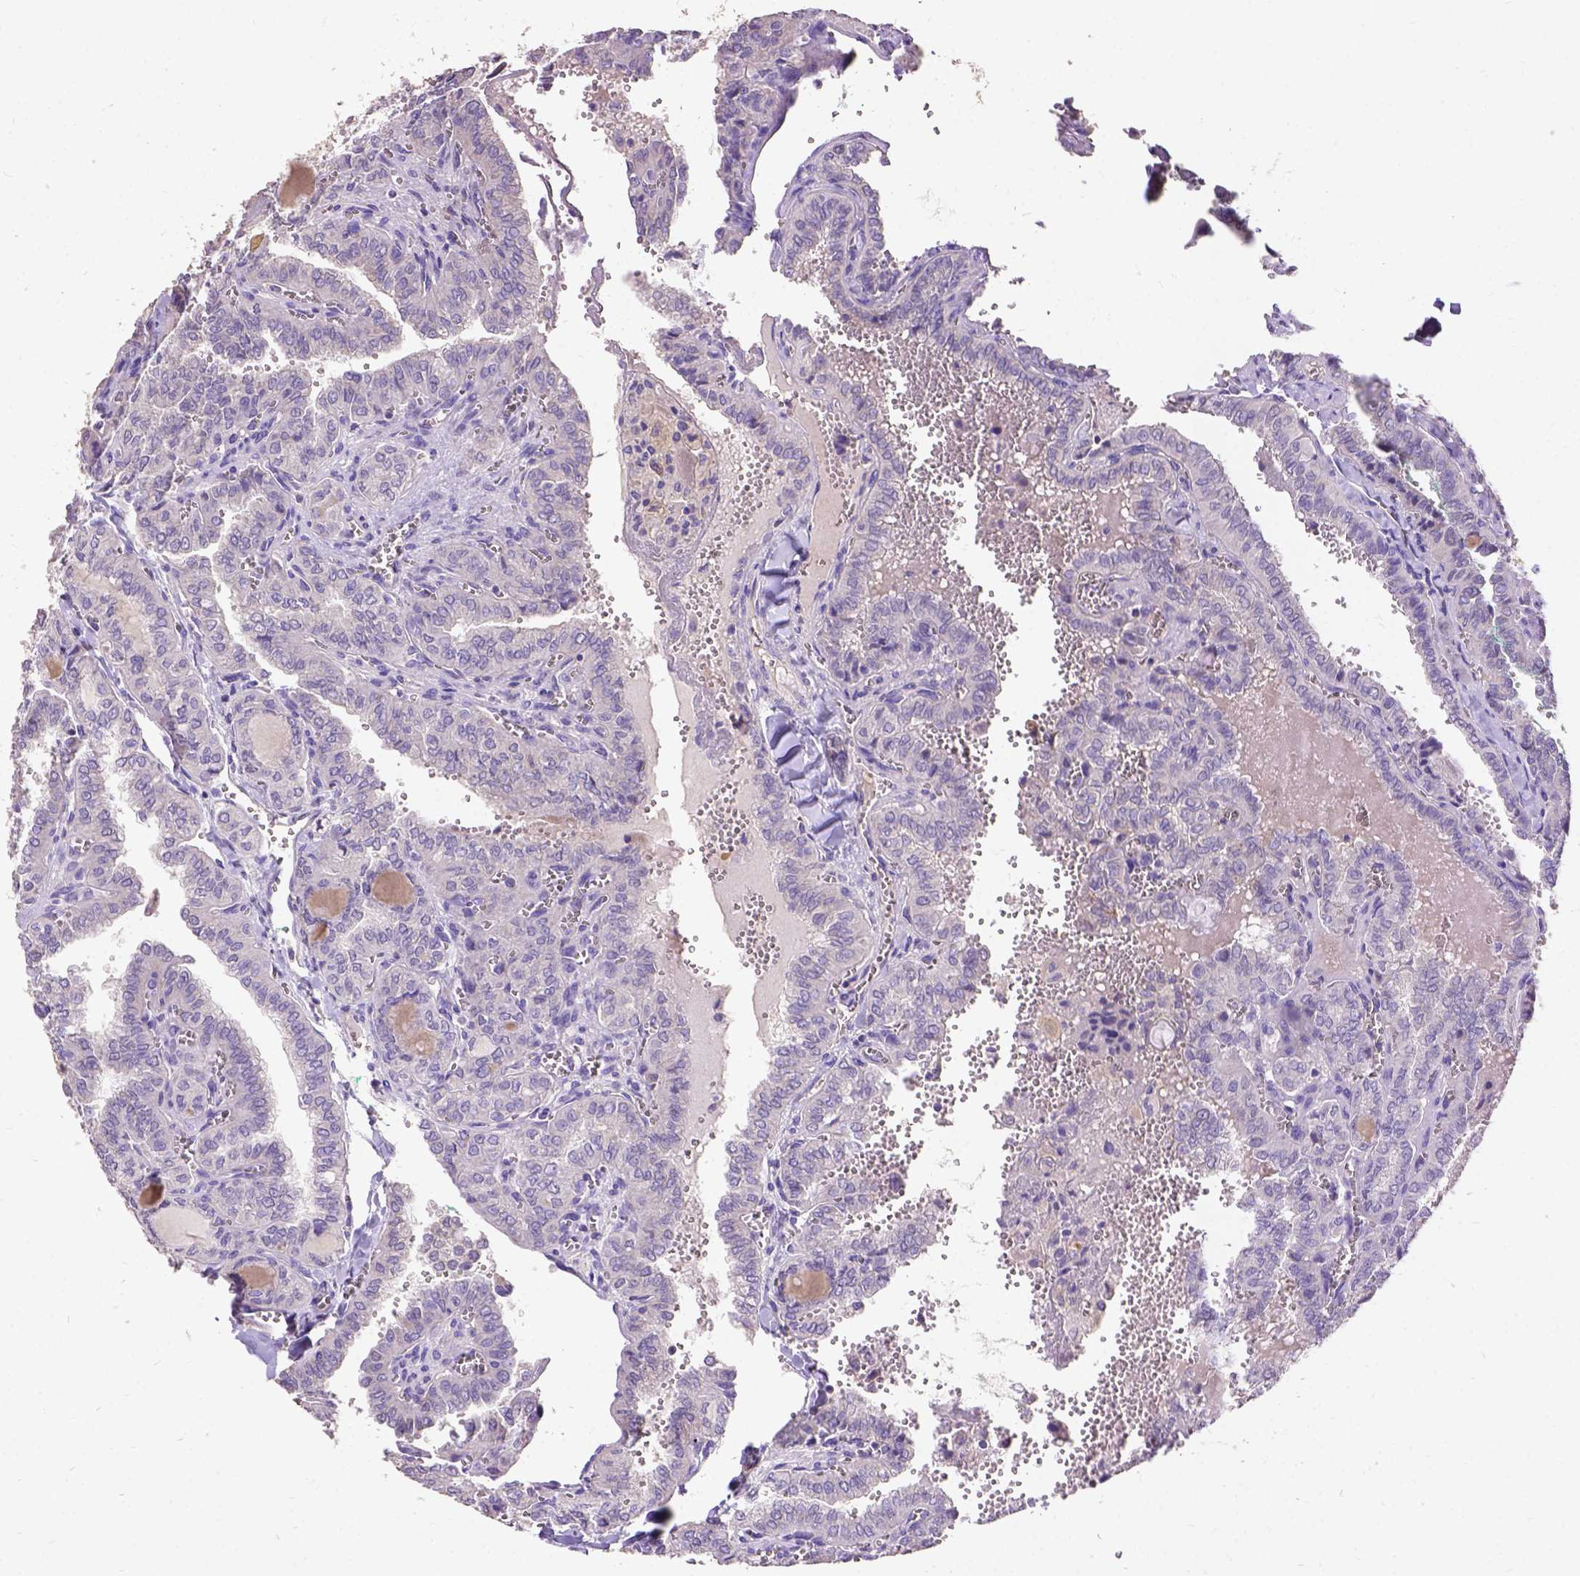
{"staining": {"intensity": "weak", "quantity": "25%-75%", "location": "cytoplasmic/membranous"}, "tissue": "thyroid cancer", "cell_type": "Tumor cells", "image_type": "cancer", "snomed": [{"axis": "morphology", "description": "Papillary adenocarcinoma, NOS"}, {"axis": "topography", "description": "Thyroid gland"}], "caption": "Human thyroid cancer (papillary adenocarcinoma) stained with a brown dye shows weak cytoplasmic/membranous positive staining in about 25%-75% of tumor cells.", "gene": "DQX1", "patient": {"sex": "female", "age": 41}}